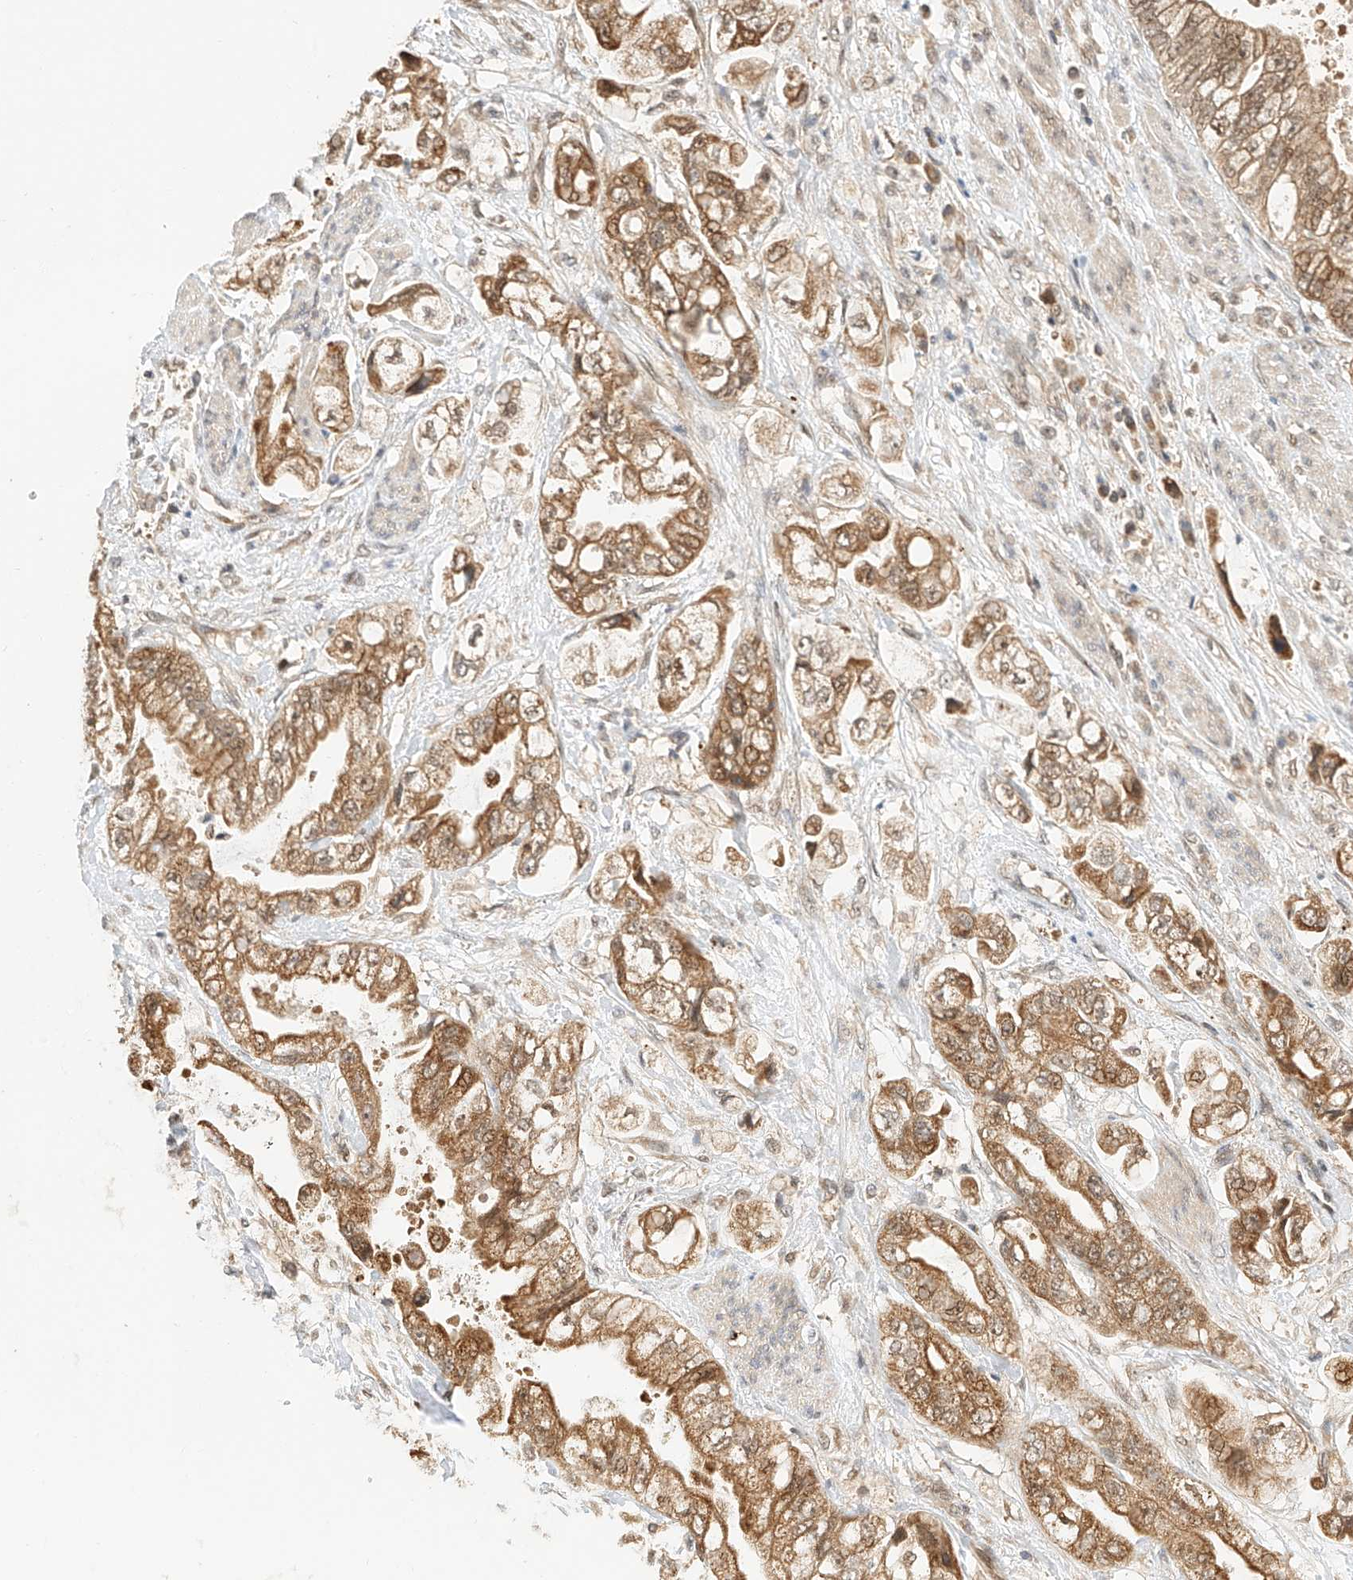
{"staining": {"intensity": "moderate", "quantity": ">75%", "location": "cytoplasmic/membranous"}, "tissue": "stomach cancer", "cell_type": "Tumor cells", "image_type": "cancer", "snomed": [{"axis": "morphology", "description": "Adenocarcinoma, NOS"}, {"axis": "topography", "description": "Stomach"}], "caption": "High-magnification brightfield microscopy of stomach adenocarcinoma stained with DAB (brown) and counterstained with hematoxylin (blue). tumor cells exhibit moderate cytoplasmic/membranous staining is seen in approximately>75% of cells.", "gene": "EIF4H", "patient": {"sex": "male", "age": 62}}